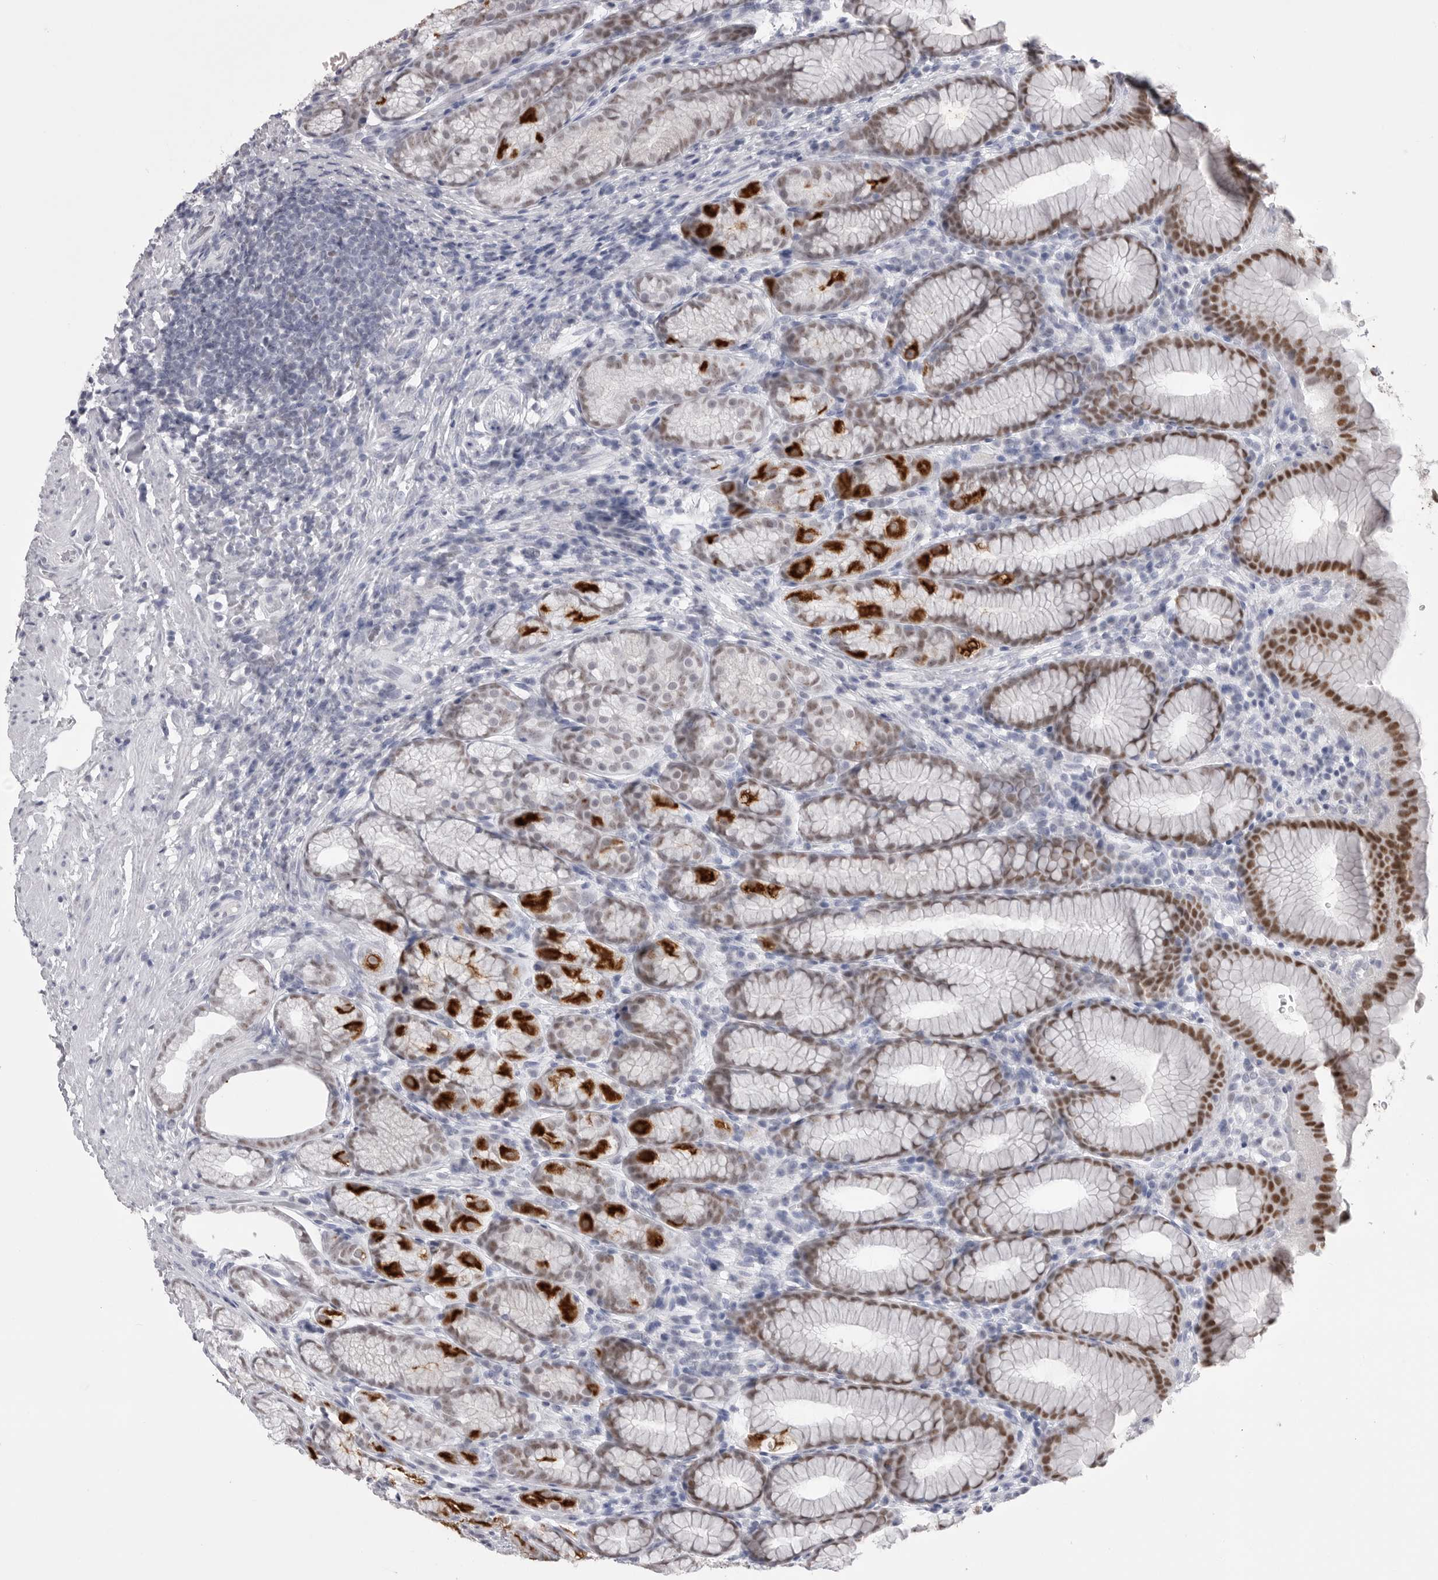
{"staining": {"intensity": "strong", "quantity": "25%-75%", "location": "cytoplasmic/membranous,nuclear"}, "tissue": "stomach", "cell_type": "Glandular cells", "image_type": "normal", "snomed": [{"axis": "morphology", "description": "Normal tissue, NOS"}, {"axis": "topography", "description": "Stomach"}], "caption": "Normal stomach shows strong cytoplasmic/membranous,nuclear staining in about 25%-75% of glandular cells (brown staining indicates protein expression, while blue staining denotes nuclei)..", "gene": "ZBTB7B", "patient": {"sex": "male", "age": 42}}